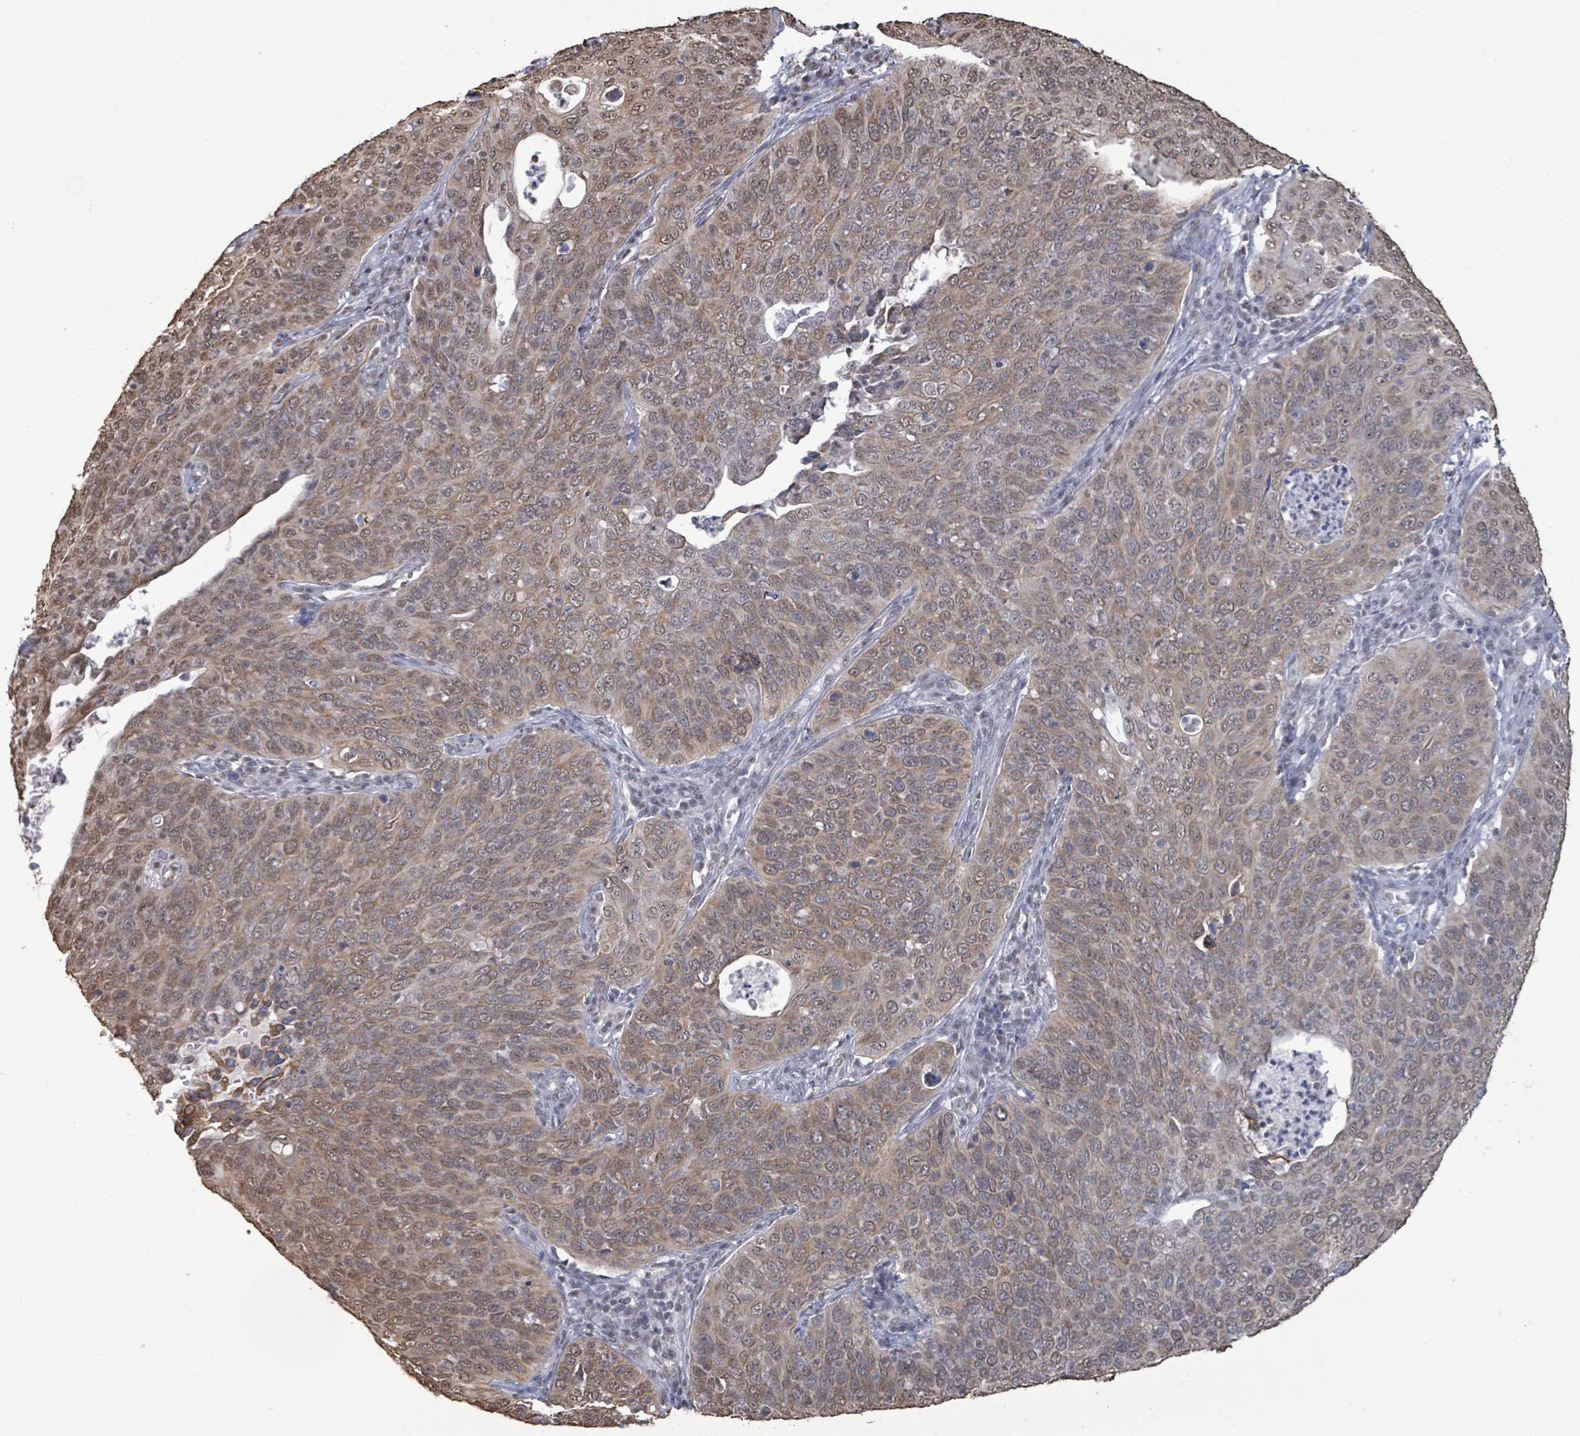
{"staining": {"intensity": "moderate", "quantity": ">75%", "location": "cytoplasmic/membranous,nuclear"}, "tissue": "cervical cancer", "cell_type": "Tumor cells", "image_type": "cancer", "snomed": [{"axis": "morphology", "description": "Squamous cell carcinoma, NOS"}, {"axis": "topography", "description": "Cervix"}], "caption": "Immunohistochemistry (DAB) staining of squamous cell carcinoma (cervical) displays moderate cytoplasmic/membranous and nuclear protein expression in about >75% of tumor cells.", "gene": "SAMD14", "patient": {"sex": "female", "age": 36}}